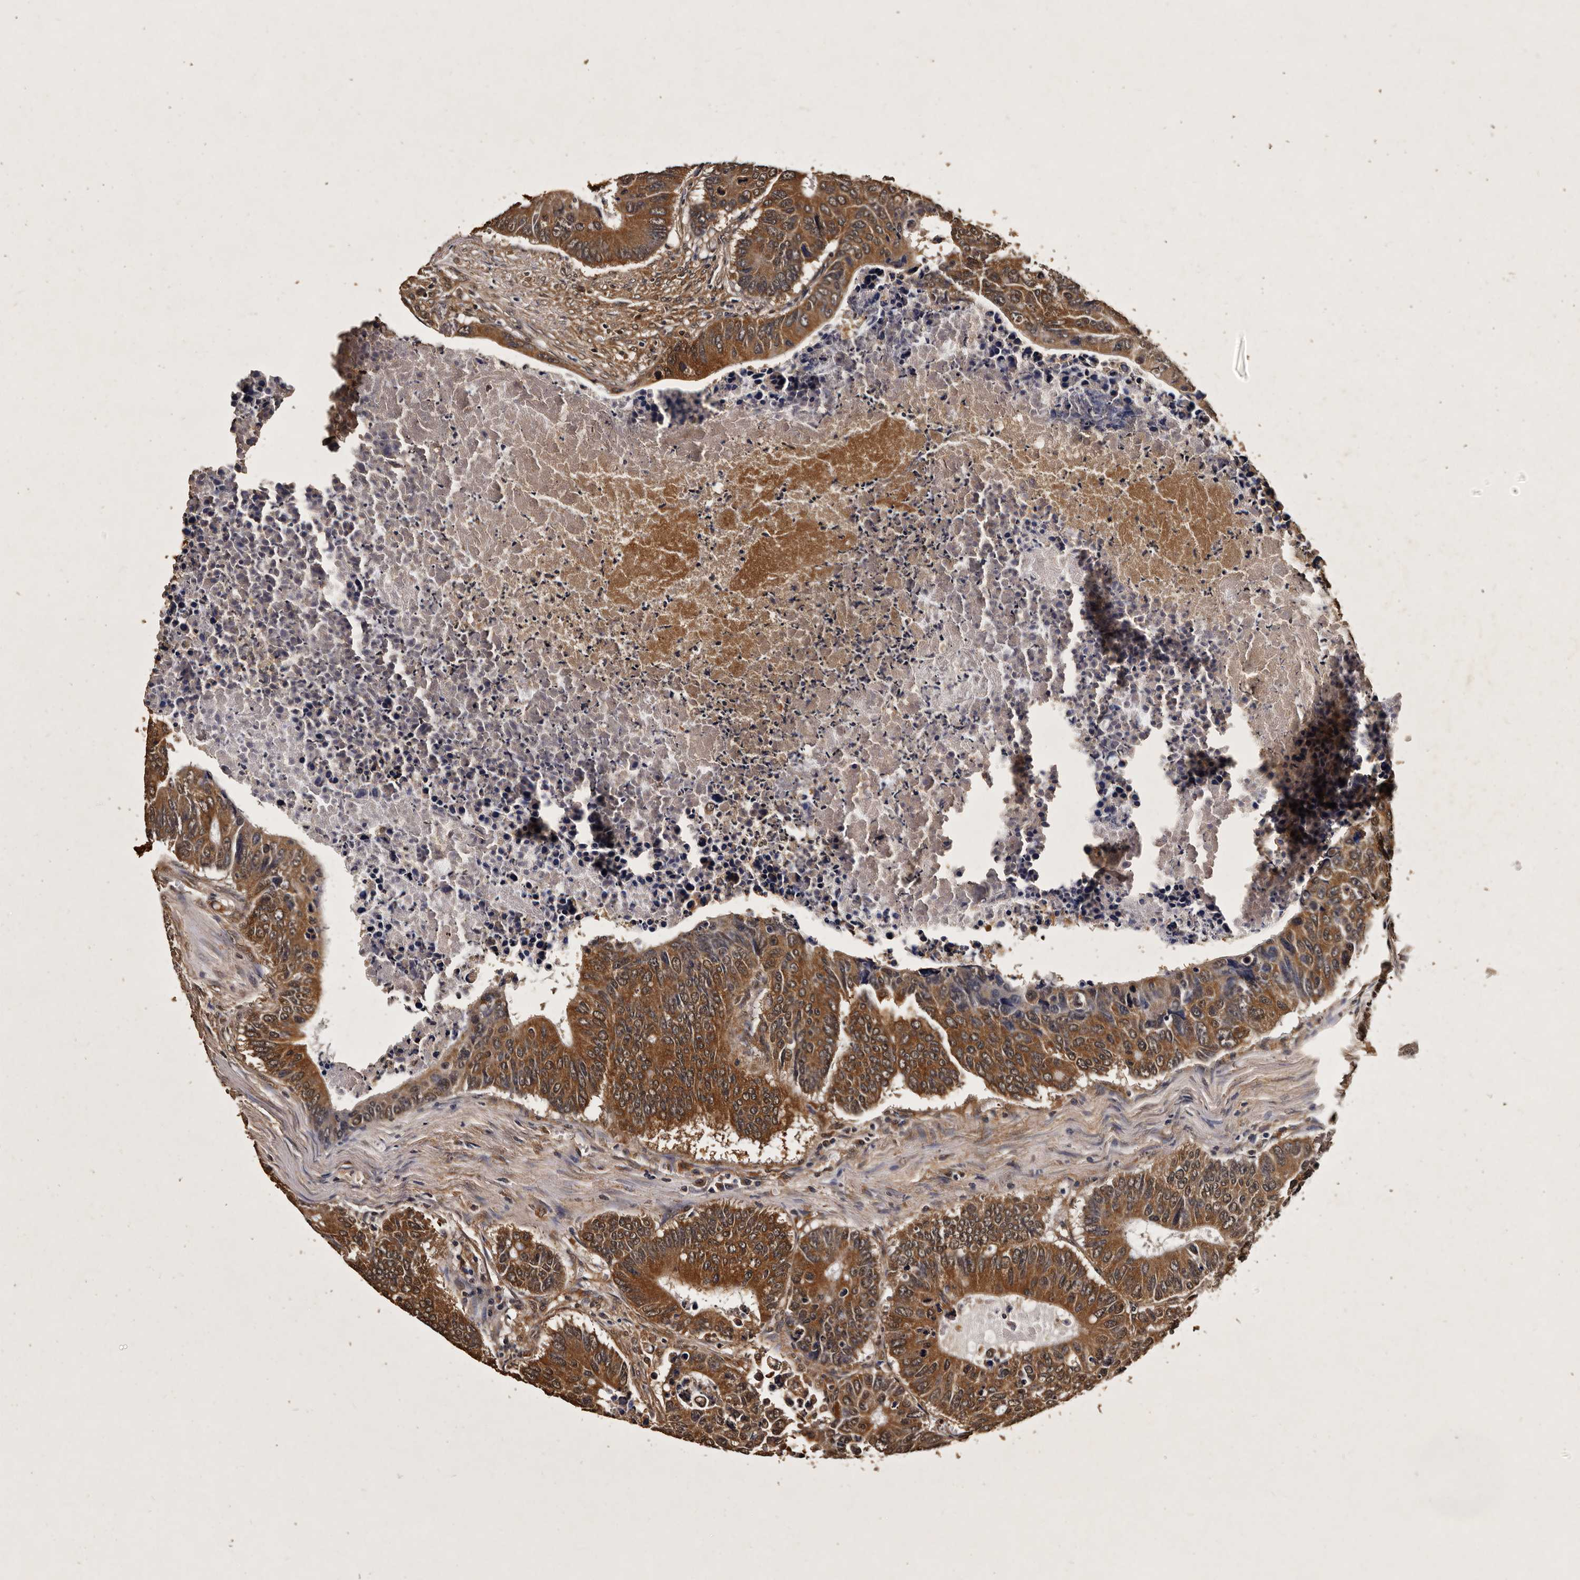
{"staining": {"intensity": "strong", "quantity": ">75%", "location": "cytoplasmic/membranous"}, "tissue": "colorectal cancer", "cell_type": "Tumor cells", "image_type": "cancer", "snomed": [{"axis": "morphology", "description": "Adenocarcinoma, NOS"}, {"axis": "topography", "description": "Colon"}], "caption": "High-power microscopy captured an immunohistochemistry histopathology image of colorectal adenocarcinoma, revealing strong cytoplasmic/membranous expression in about >75% of tumor cells.", "gene": "PARS2", "patient": {"sex": "male", "age": 87}}